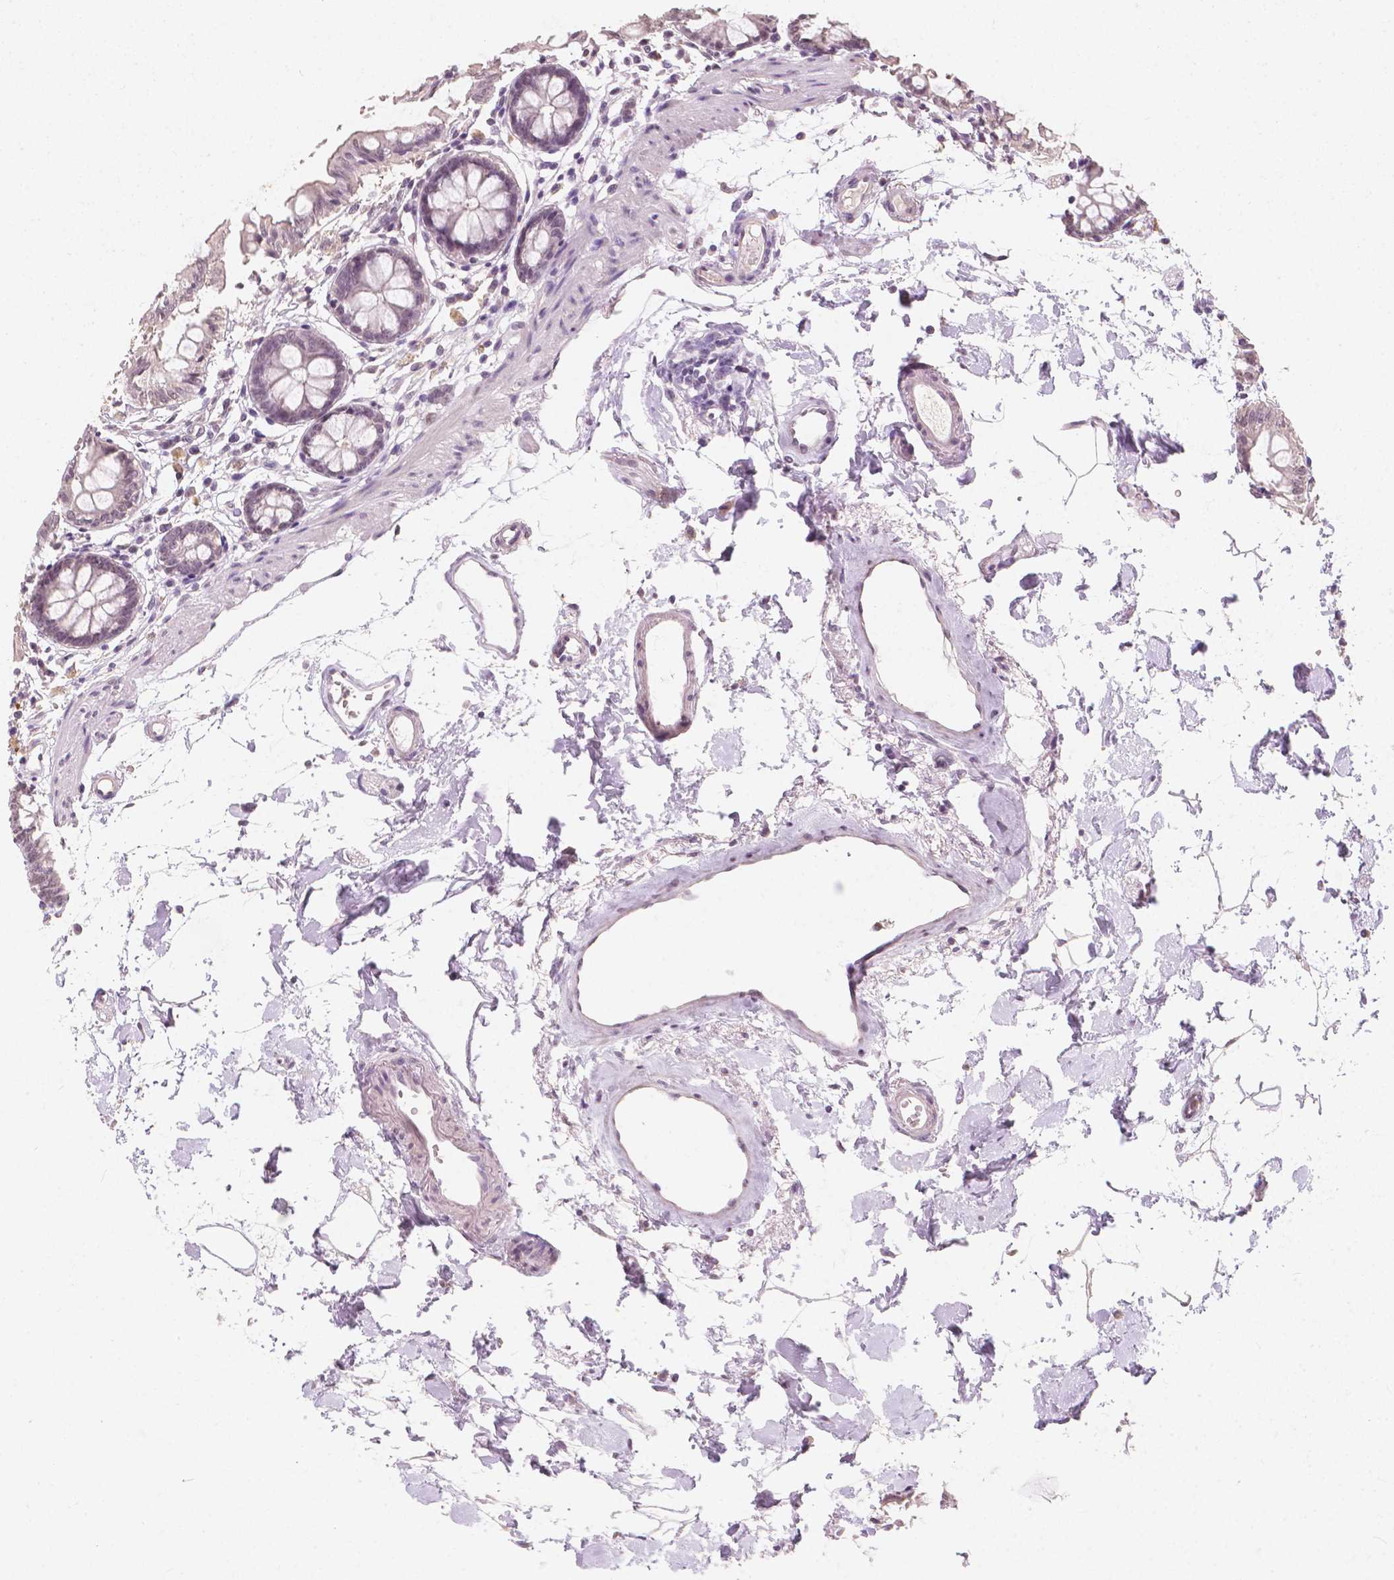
{"staining": {"intensity": "negative", "quantity": "none", "location": "none"}, "tissue": "colon", "cell_type": "Endothelial cells", "image_type": "normal", "snomed": [{"axis": "morphology", "description": "Normal tissue, NOS"}, {"axis": "topography", "description": "Colon"}], "caption": "This is an immunohistochemistry (IHC) micrograph of normal human colon. There is no positivity in endothelial cells.", "gene": "NOLC1", "patient": {"sex": "female", "age": 84}}